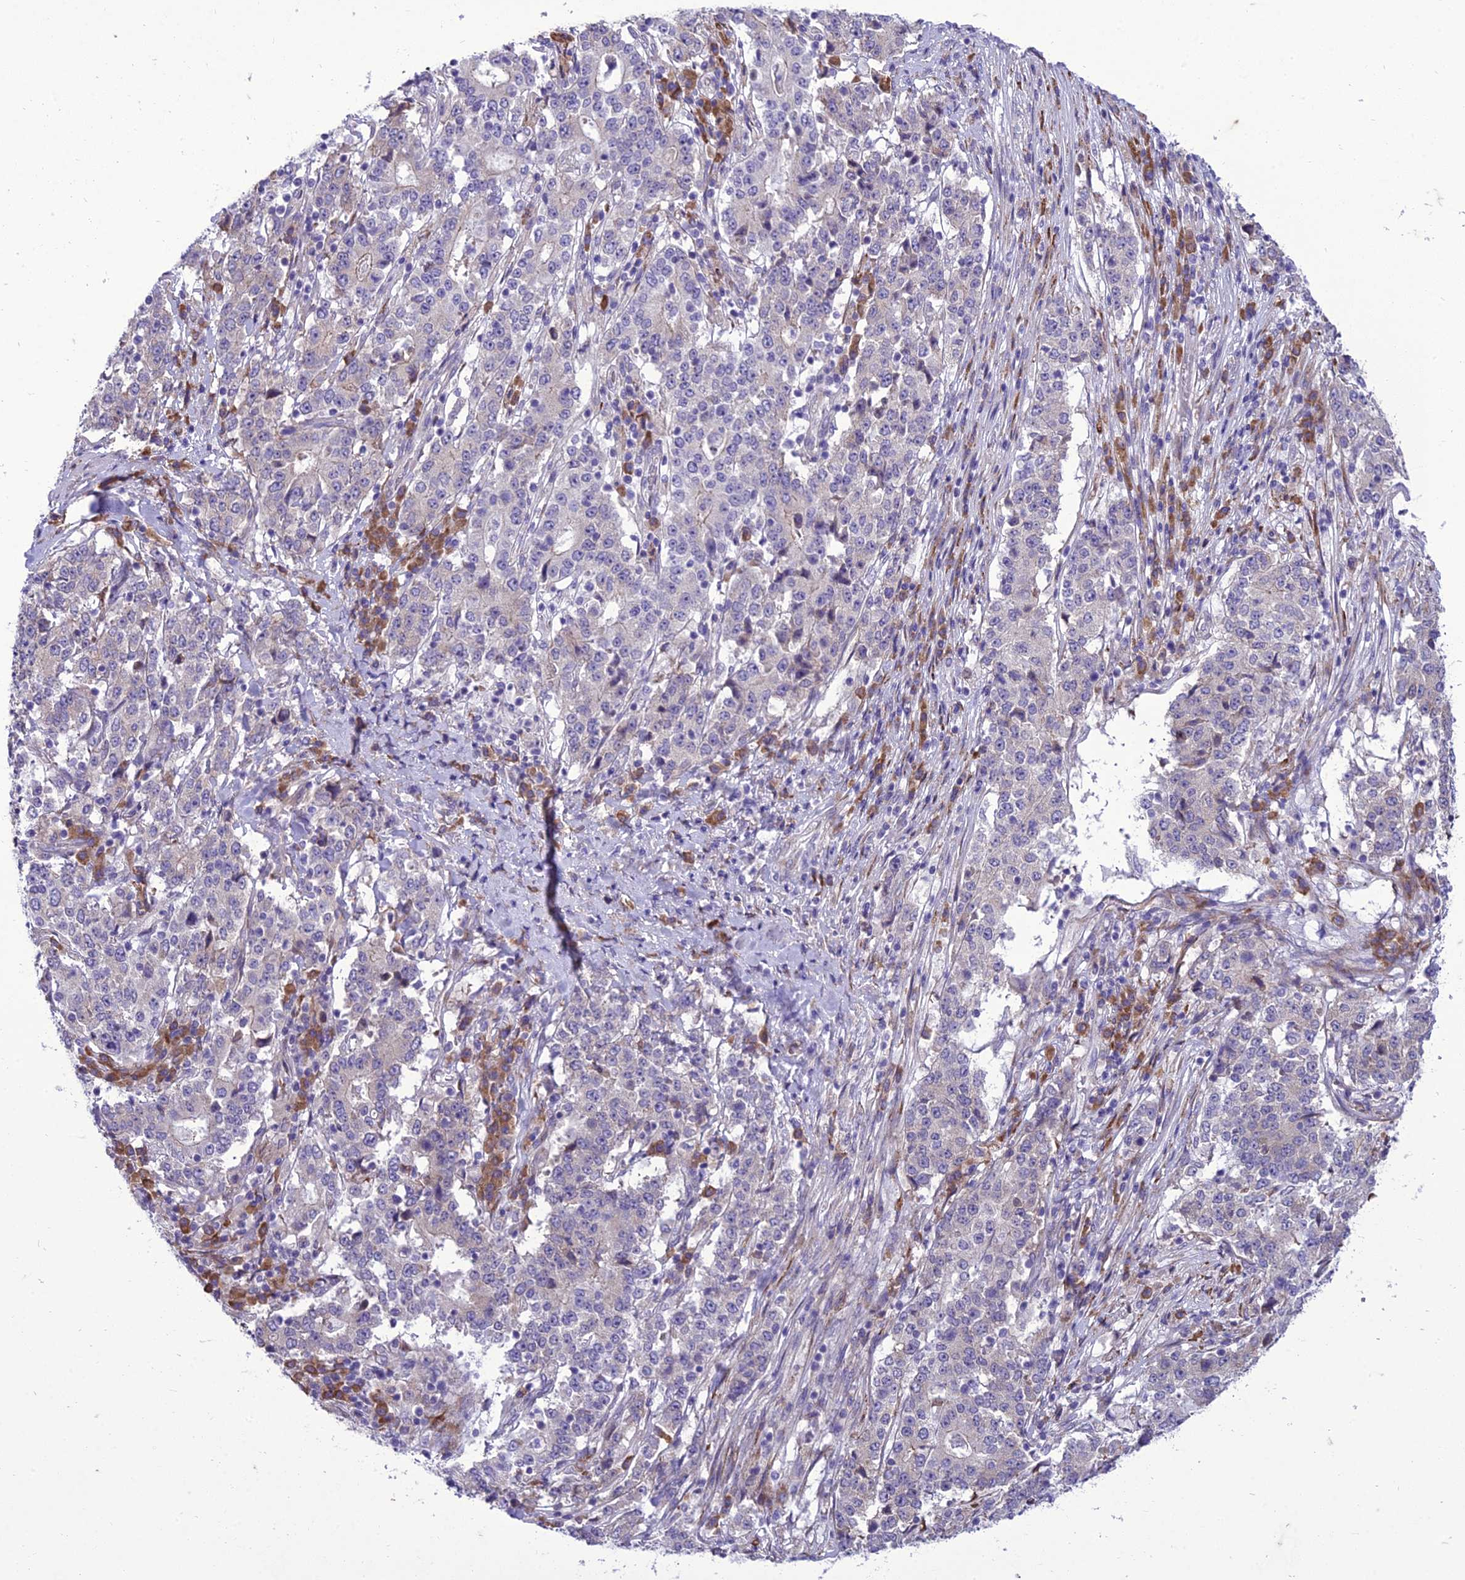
{"staining": {"intensity": "negative", "quantity": "none", "location": "none"}, "tissue": "stomach cancer", "cell_type": "Tumor cells", "image_type": "cancer", "snomed": [{"axis": "morphology", "description": "Adenocarcinoma, NOS"}, {"axis": "topography", "description": "Stomach"}], "caption": "High magnification brightfield microscopy of stomach adenocarcinoma stained with DAB (3,3'-diaminobenzidine) (brown) and counterstained with hematoxylin (blue): tumor cells show no significant positivity.", "gene": "NEURL2", "patient": {"sex": "male", "age": 59}}